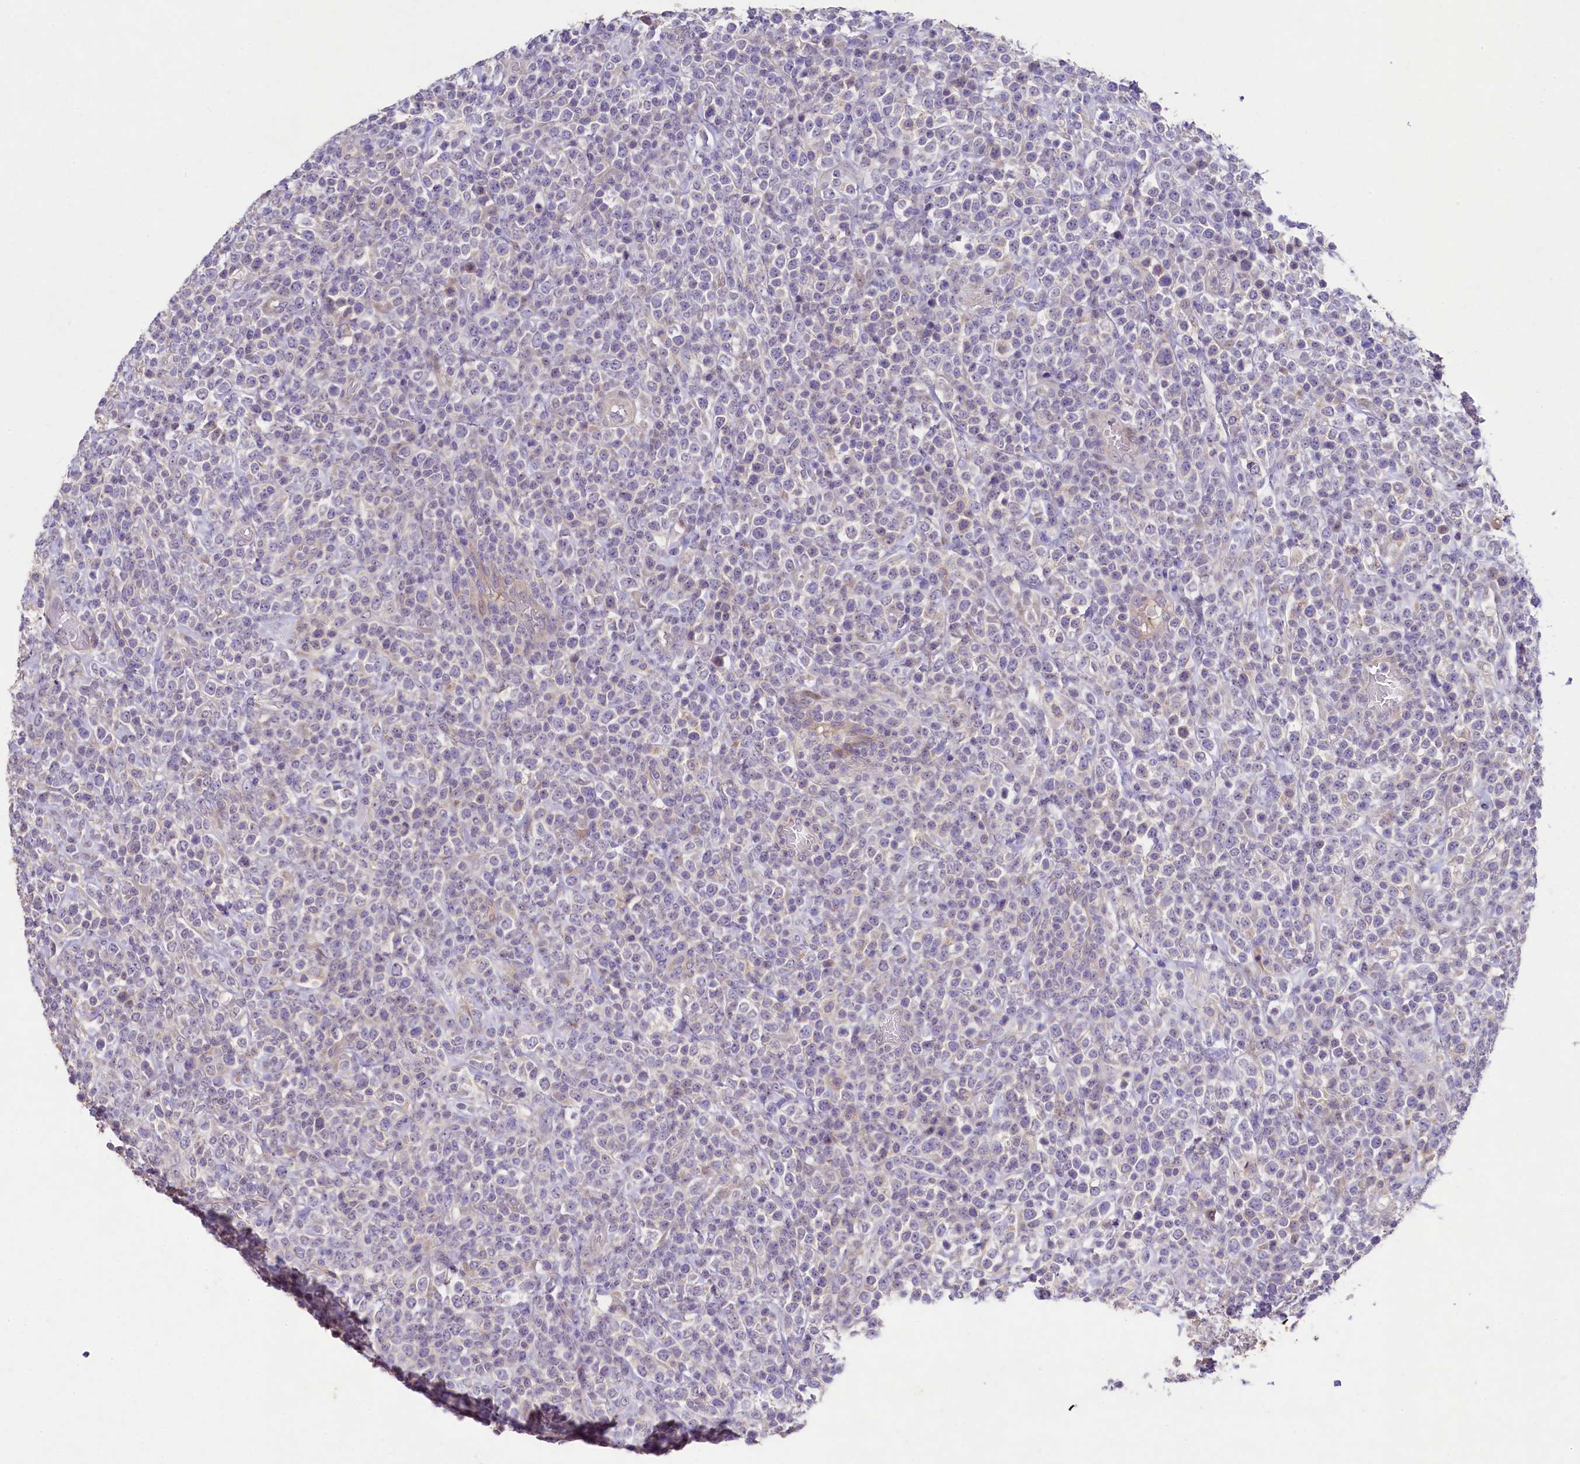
{"staining": {"intensity": "negative", "quantity": "none", "location": "none"}, "tissue": "lymphoma", "cell_type": "Tumor cells", "image_type": "cancer", "snomed": [{"axis": "morphology", "description": "Malignant lymphoma, non-Hodgkin's type, High grade"}, {"axis": "topography", "description": "Colon"}], "caption": "Malignant lymphoma, non-Hodgkin's type (high-grade) was stained to show a protein in brown. There is no significant staining in tumor cells.", "gene": "FXYD6", "patient": {"sex": "female", "age": 53}}